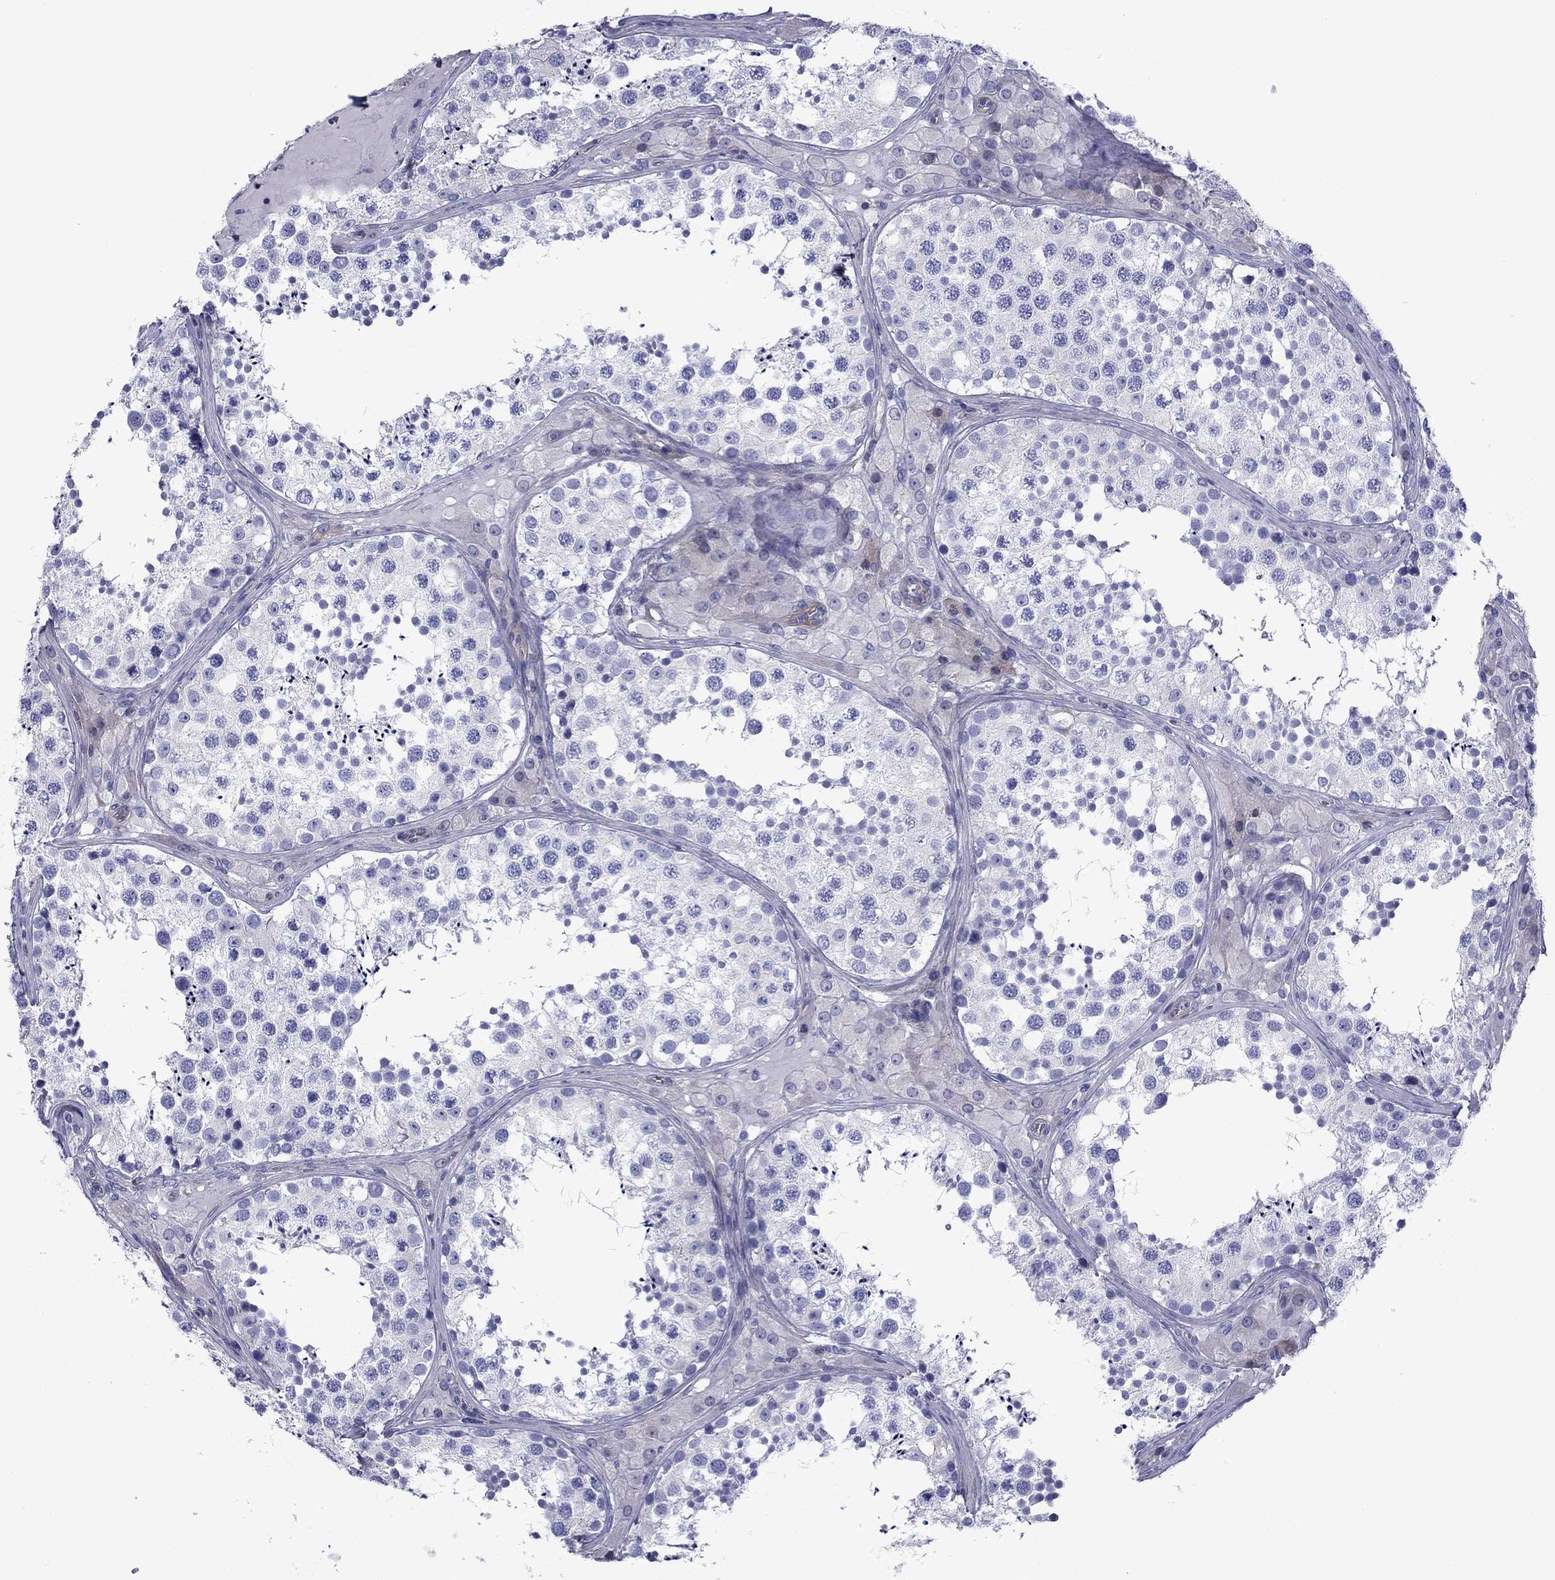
{"staining": {"intensity": "negative", "quantity": "none", "location": "none"}, "tissue": "testis", "cell_type": "Cells in seminiferous ducts", "image_type": "normal", "snomed": [{"axis": "morphology", "description": "Normal tissue, NOS"}, {"axis": "topography", "description": "Testis"}], "caption": "The image exhibits no staining of cells in seminiferous ducts in normal testis.", "gene": "HSPG2", "patient": {"sex": "male", "age": 34}}